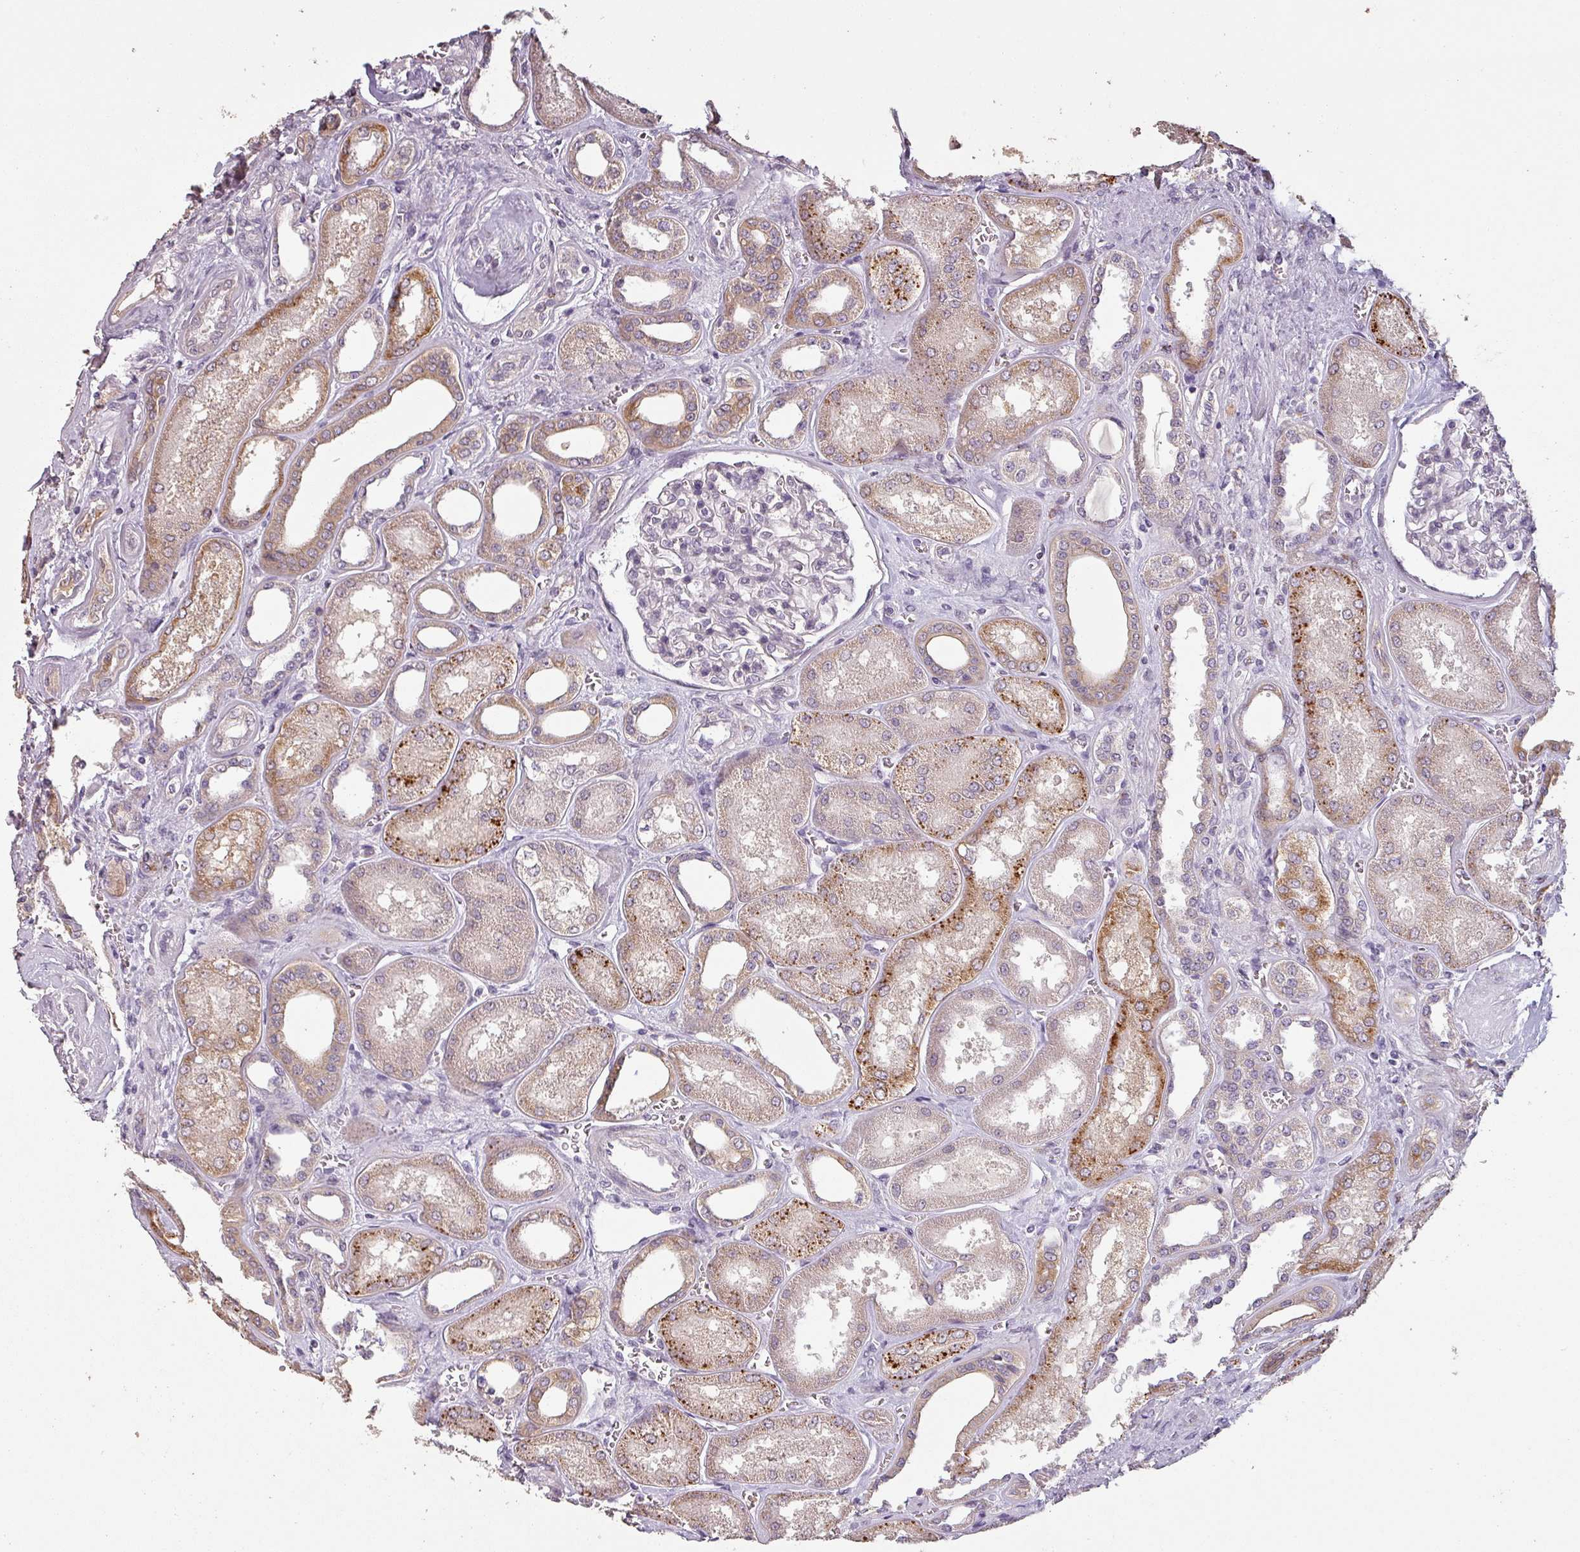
{"staining": {"intensity": "negative", "quantity": "none", "location": "none"}, "tissue": "kidney", "cell_type": "Cells in glomeruli", "image_type": "normal", "snomed": [{"axis": "morphology", "description": "Normal tissue, NOS"}, {"axis": "morphology", "description": "Adenocarcinoma, NOS"}, {"axis": "topography", "description": "Kidney"}], "caption": "High magnification brightfield microscopy of unremarkable kidney stained with DAB (brown) and counterstained with hematoxylin (blue): cells in glomeruli show no significant staining.", "gene": "LYPLA1", "patient": {"sex": "female", "age": 68}}